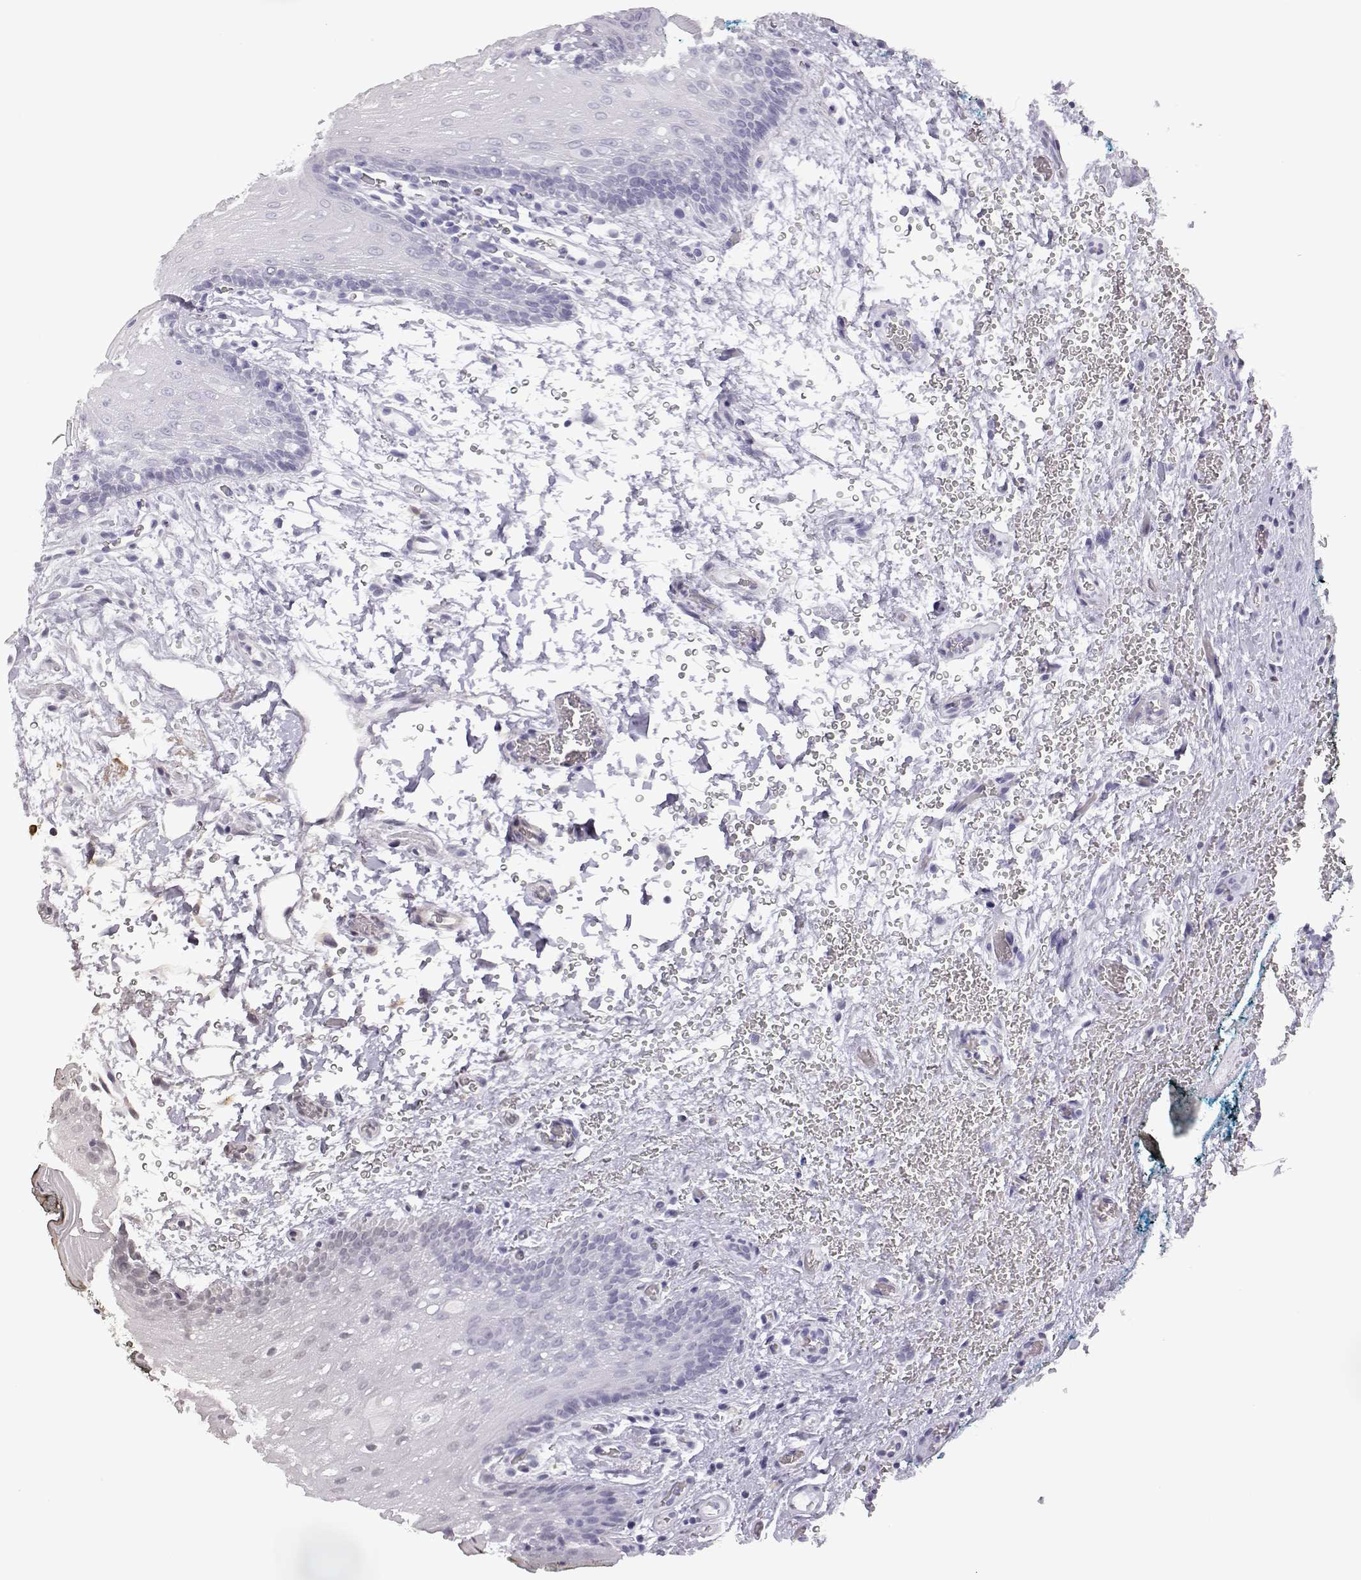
{"staining": {"intensity": "negative", "quantity": "none", "location": "none"}, "tissue": "oral mucosa", "cell_type": "Squamous epithelial cells", "image_type": "normal", "snomed": [{"axis": "morphology", "description": "Normal tissue, NOS"}, {"axis": "topography", "description": "Oral tissue"}, {"axis": "topography", "description": "Head-Neck"}], "caption": "Immunohistochemistry photomicrograph of benign human oral mucosa stained for a protein (brown), which displays no expression in squamous epithelial cells. (DAB (3,3'-diaminobenzidine) IHC visualized using brightfield microscopy, high magnification).", "gene": "VGF", "patient": {"sex": "male", "age": 65}}